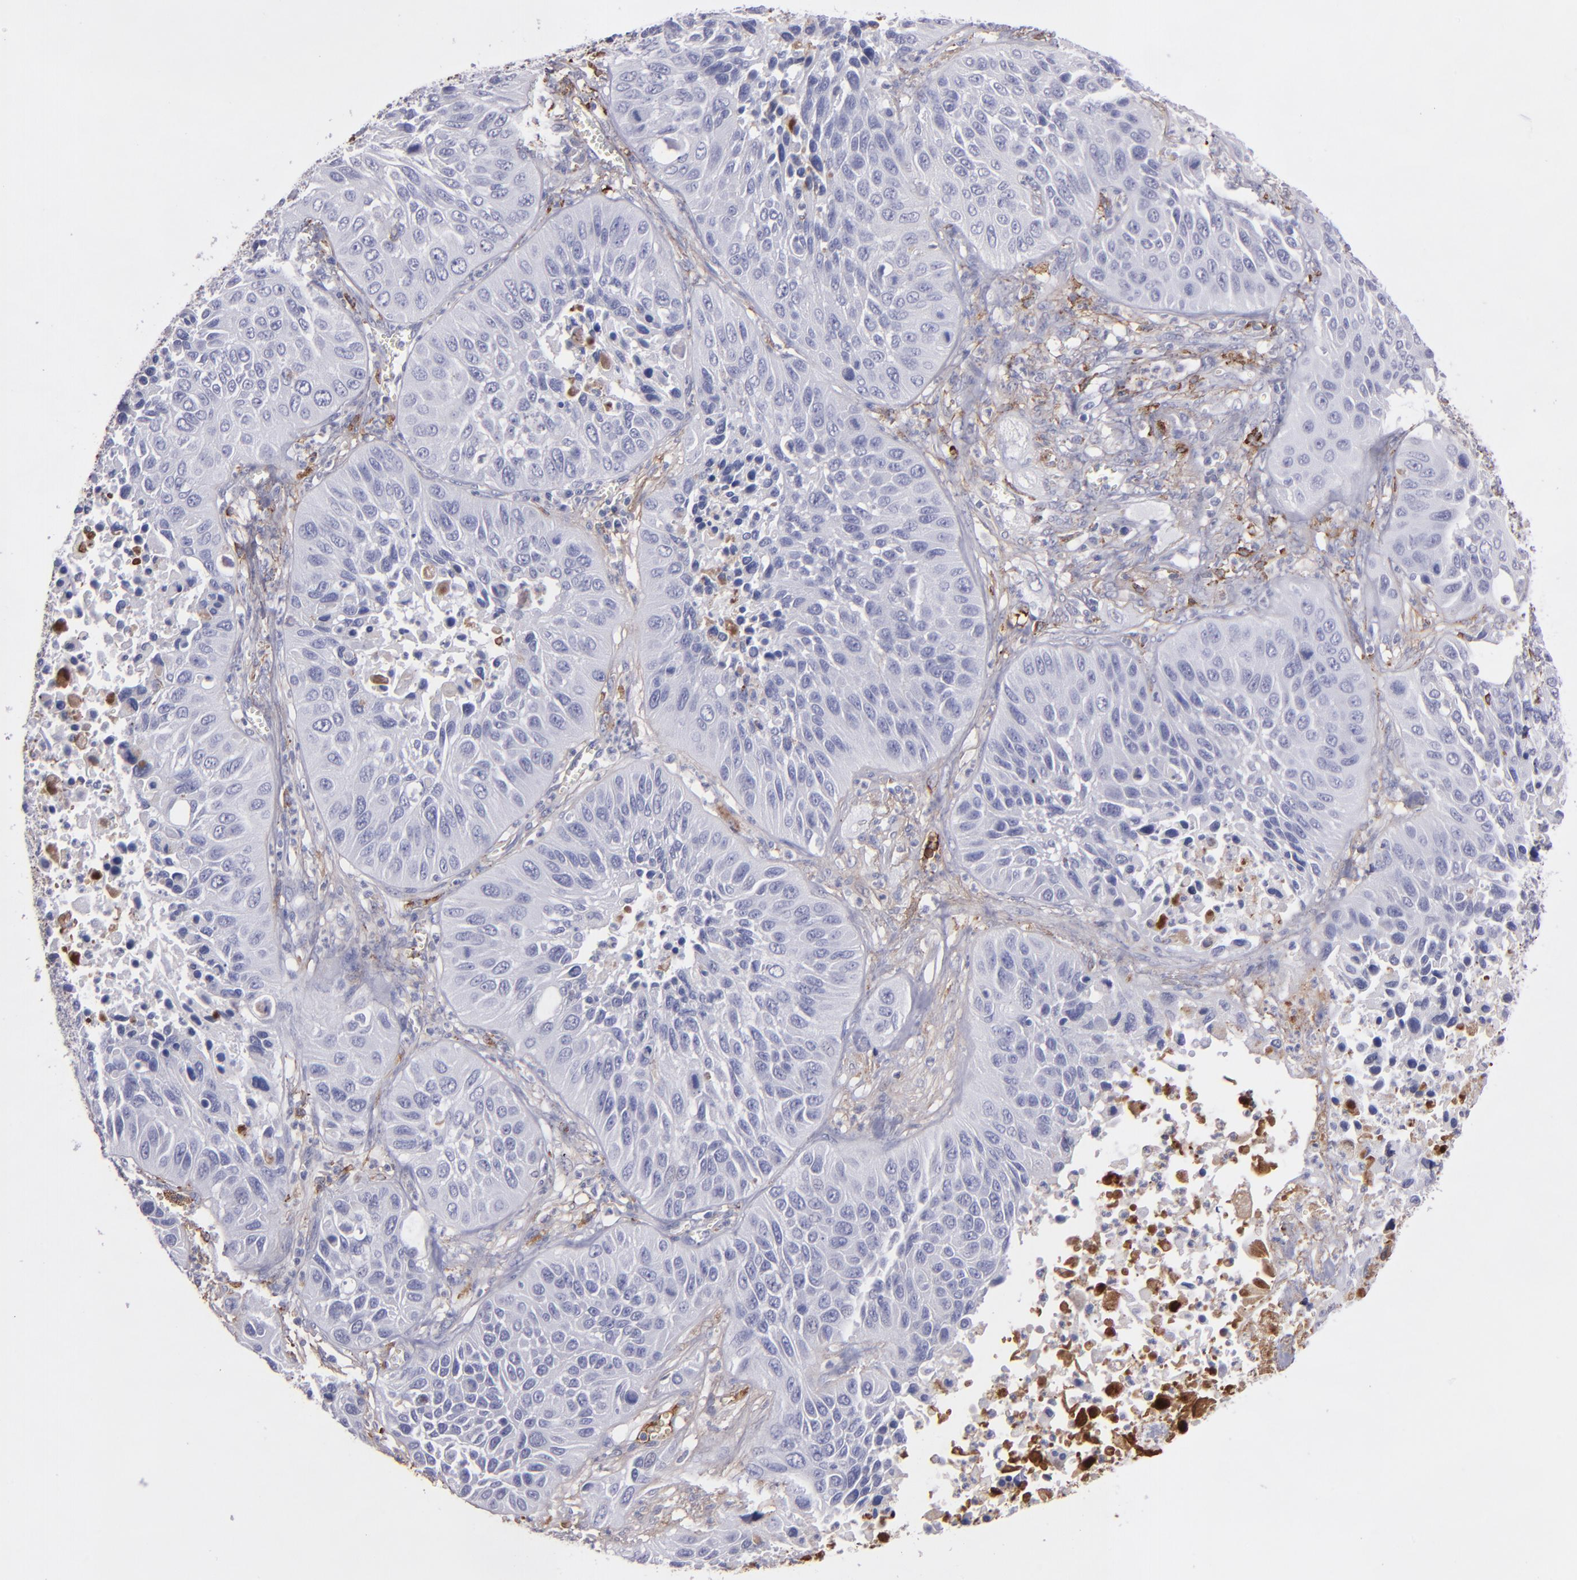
{"staining": {"intensity": "weak", "quantity": "<25%", "location": "cytoplasmic/membranous"}, "tissue": "lung cancer", "cell_type": "Tumor cells", "image_type": "cancer", "snomed": [{"axis": "morphology", "description": "Squamous cell carcinoma, NOS"}, {"axis": "topography", "description": "Lung"}], "caption": "This is an immunohistochemistry (IHC) image of lung cancer (squamous cell carcinoma). There is no expression in tumor cells.", "gene": "C1QA", "patient": {"sex": "female", "age": 76}}